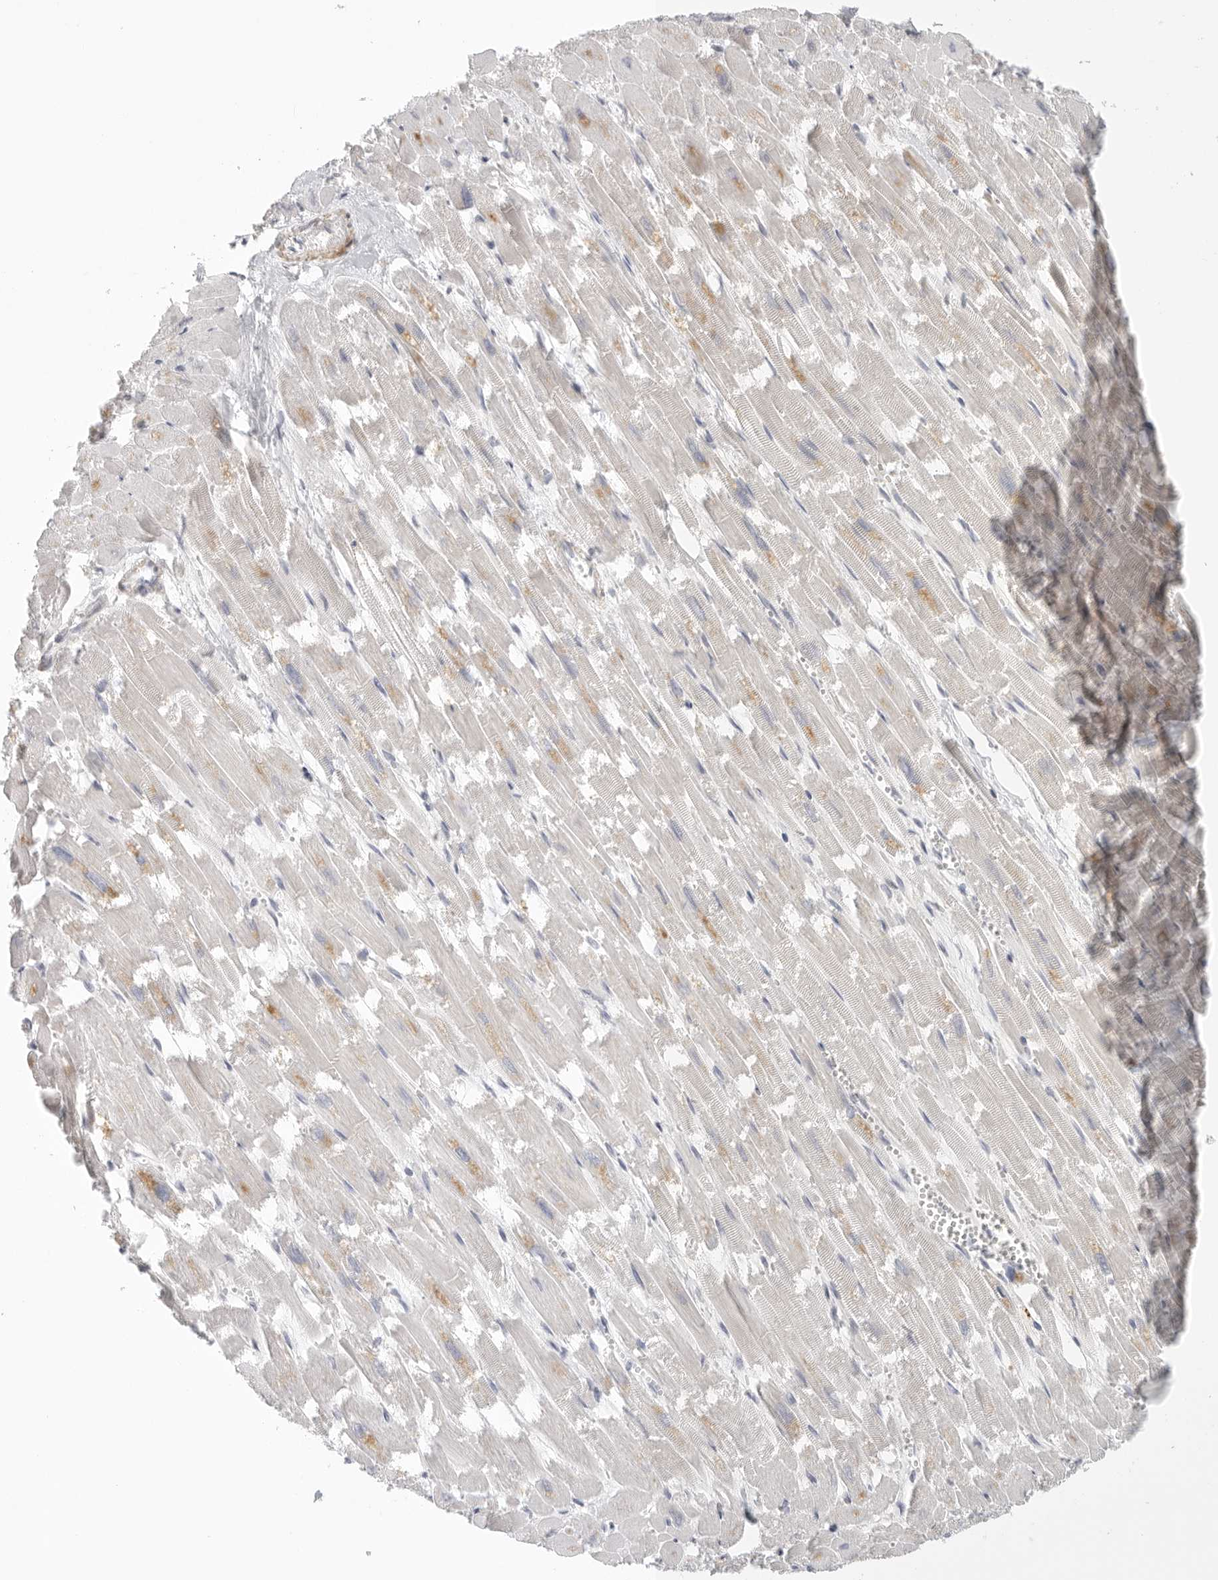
{"staining": {"intensity": "moderate", "quantity": "<25%", "location": "cytoplasmic/membranous"}, "tissue": "heart muscle", "cell_type": "Cardiomyocytes", "image_type": "normal", "snomed": [{"axis": "morphology", "description": "Normal tissue, NOS"}, {"axis": "topography", "description": "Heart"}], "caption": "Unremarkable heart muscle was stained to show a protein in brown. There is low levels of moderate cytoplasmic/membranous expression in about <25% of cardiomyocytes. (DAB IHC with brightfield microscopy, high magnification).", "gene": "STAB2", "patient": {"sex": "male", "age": 54}}